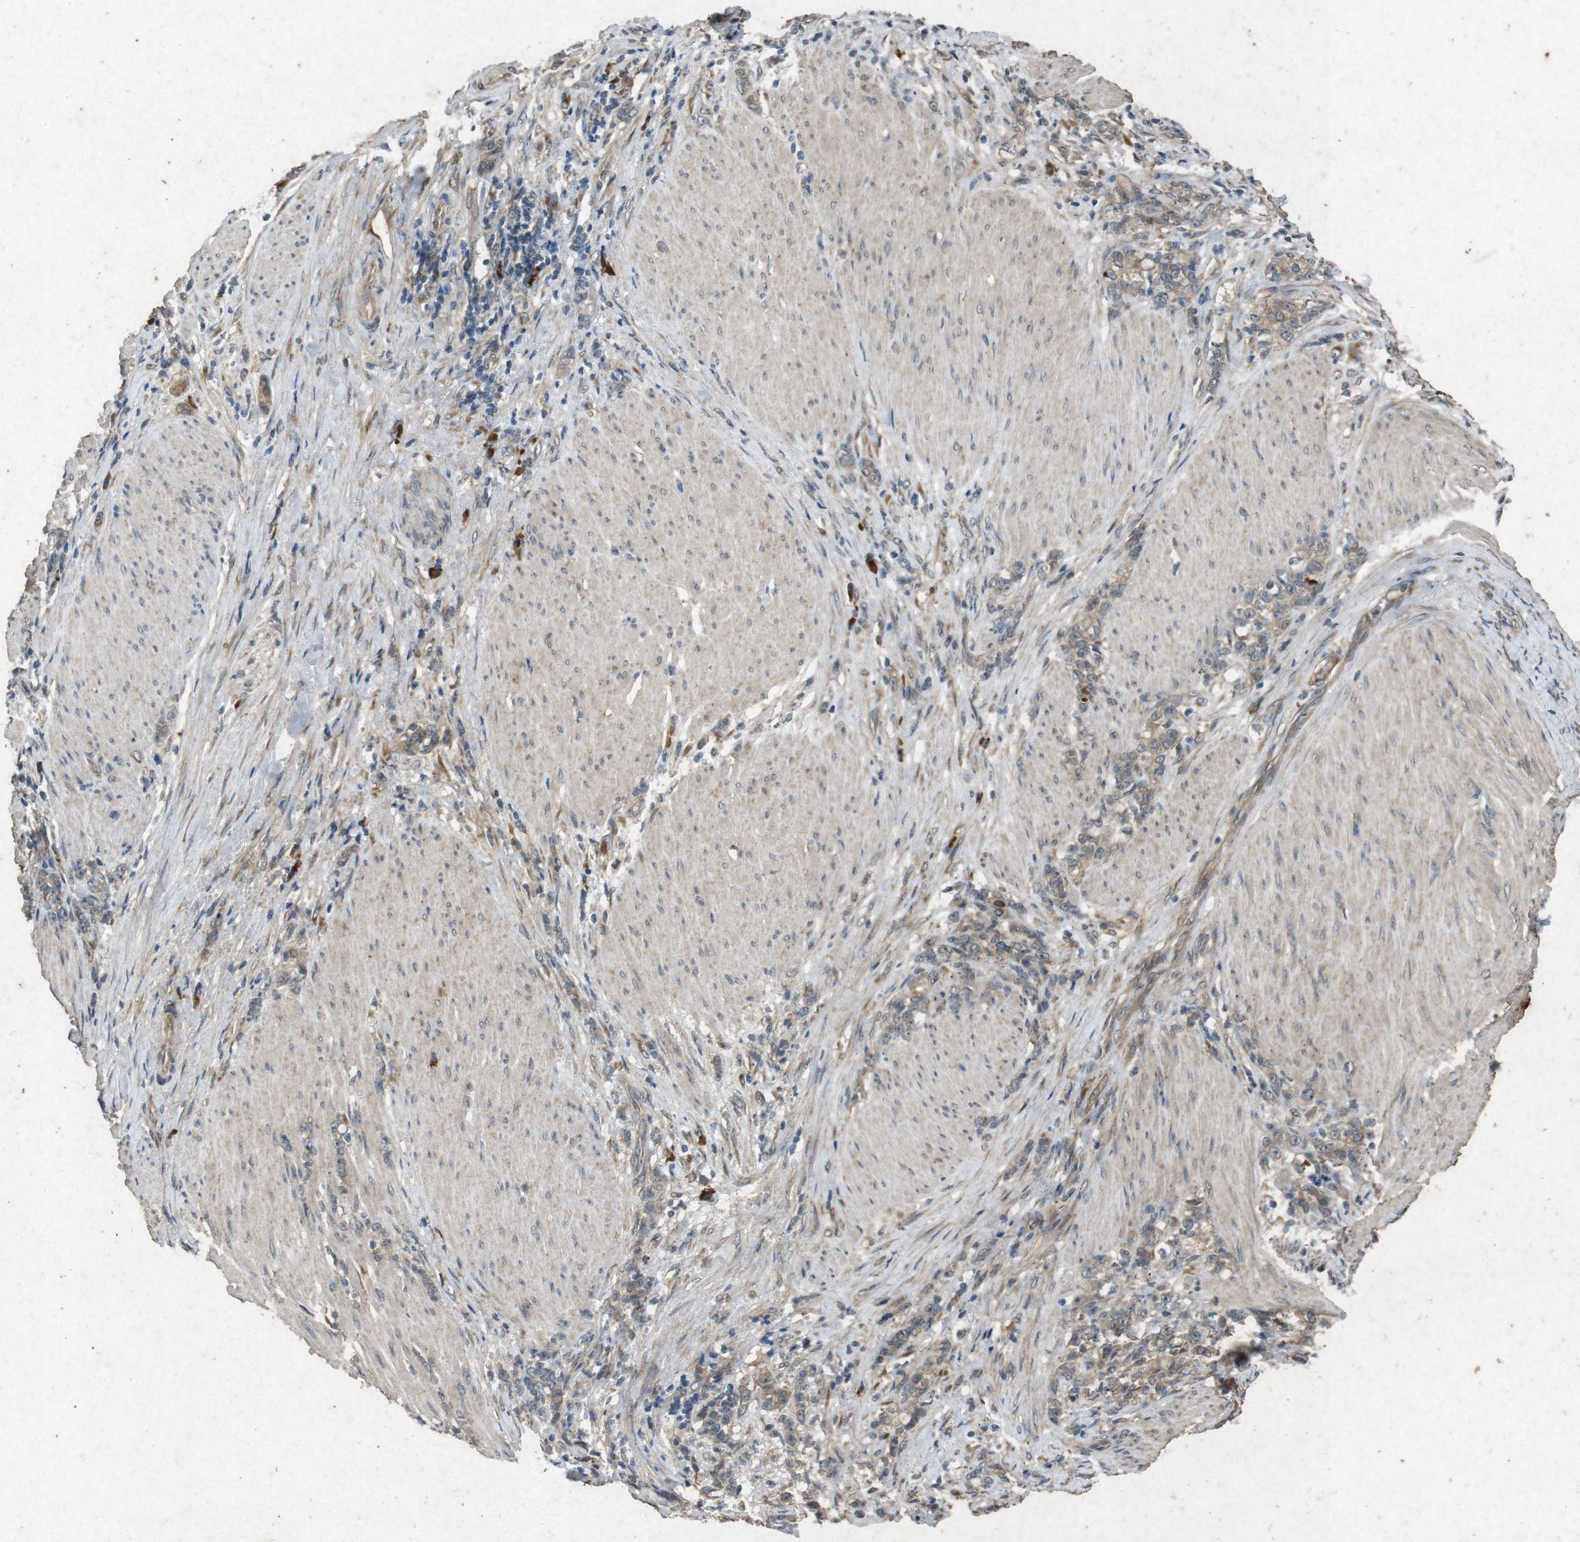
{"staining": {"intensity": "weak", "quantity": ">75%", "location": "cytoplasmic/membranous"}, "tissue": "stomach cancer", "cell_type": "Tumor cells", "image_type": "cancer", "snomed": [{"axis": "morphology", "description": "Adenocarcinoma, NOS"}, {"axis": "topography", "description": "Stomach, lower"}], "caption": "About >75% of tumor cells in stomach cancer (adenocarcinoma) display weak cytoplasmic/membranous protein staining as visualized by brown immunohistochemical staining.", "gene": "FLCN", "patient": {"sex": "male", "age": 88}}